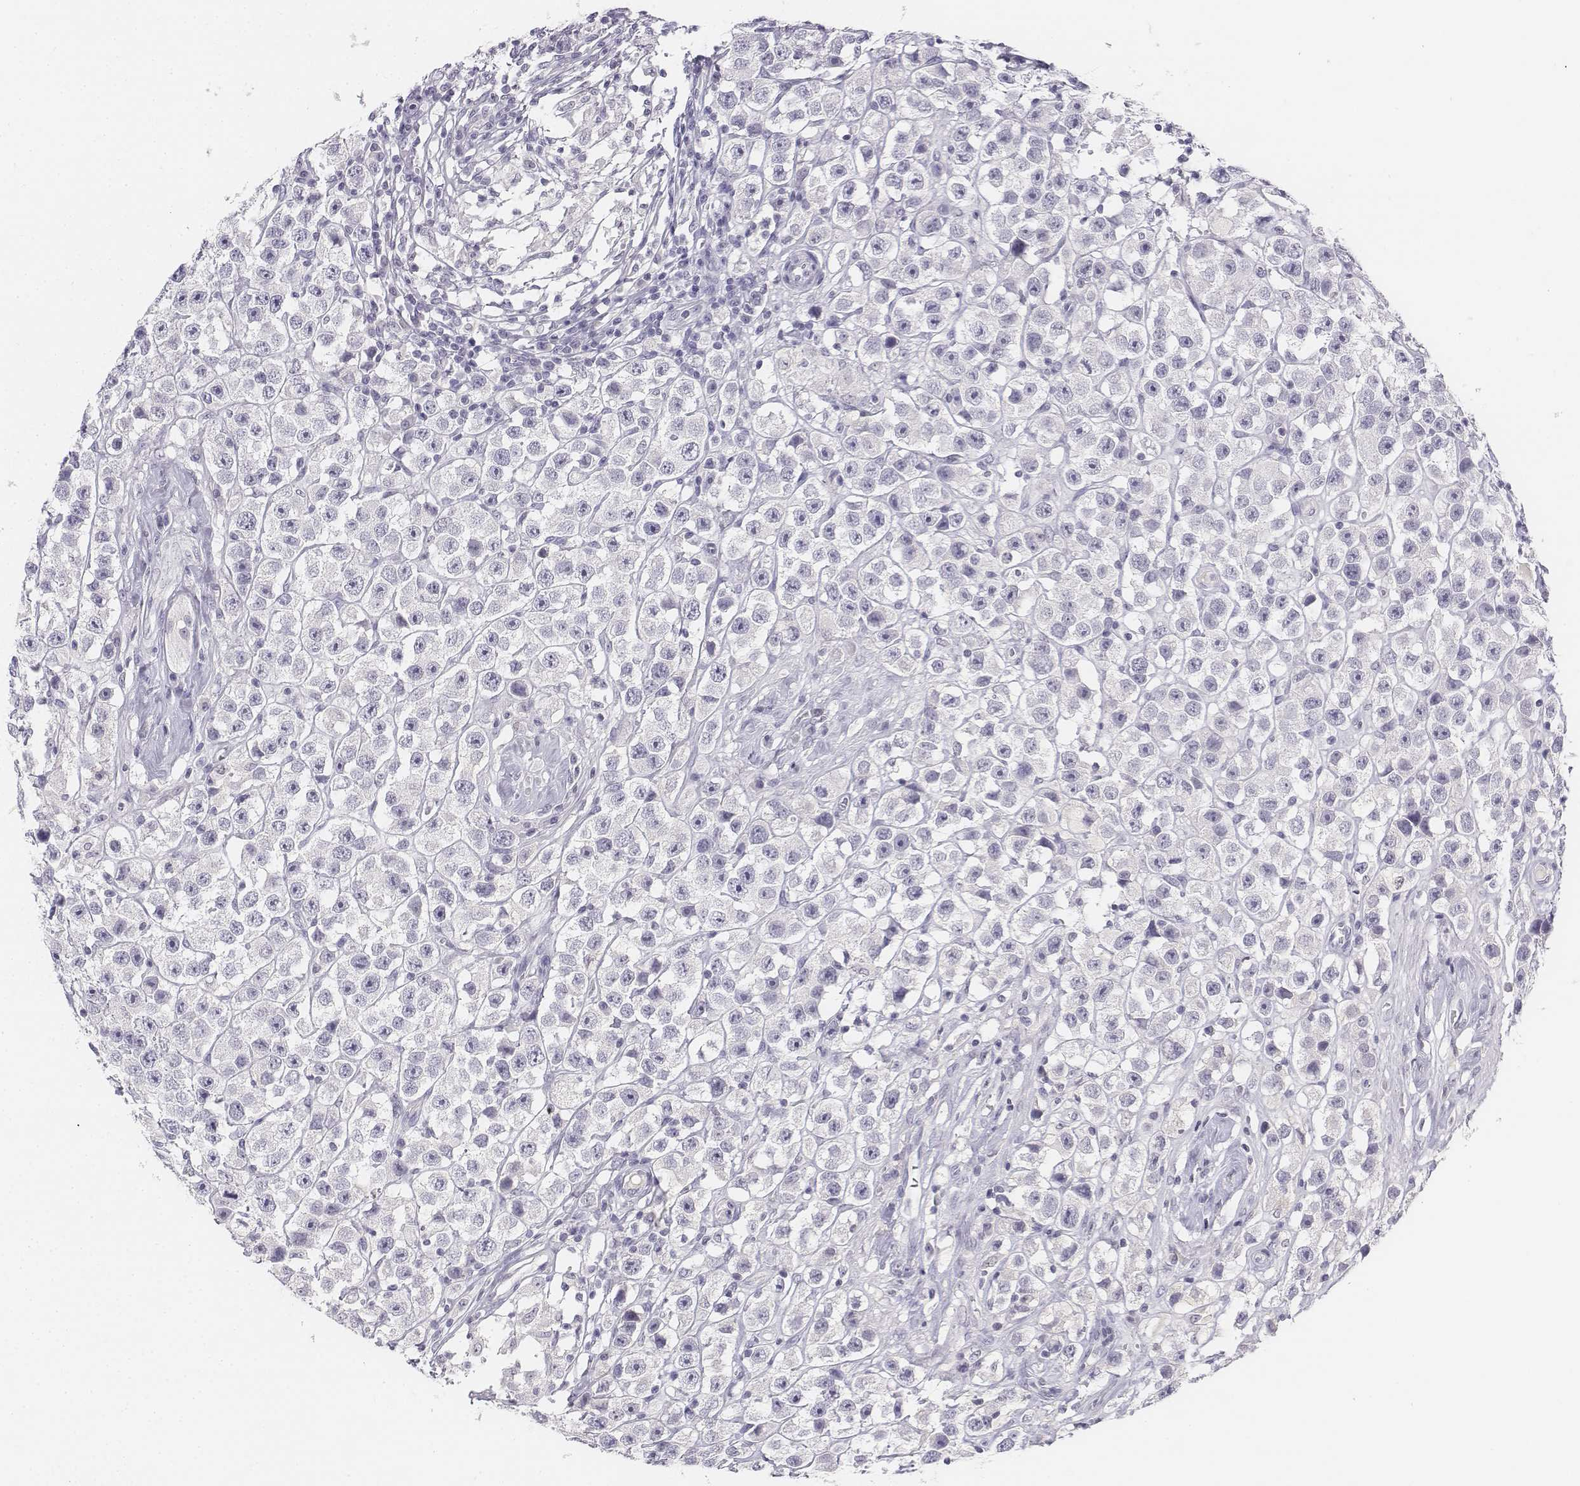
{"staining": {"intensity": "negative", "quantity": "none", "location": "none"}, "tissue": "testis cancer", "cell_type": "Tumor cells", "image_type": "cancer", "snomed": [{"axis": "morphology", "description": "Seminoma, NOS"}, {"axis": "topography", "description": "Testis"}], "caption": "This is an immunohistochemistry photomicrograph of human testis cancer (seminoma). There is no positivity in tumor cells.", "gene": "UCN2", "patient": {"sex": "male", "age": 45}}